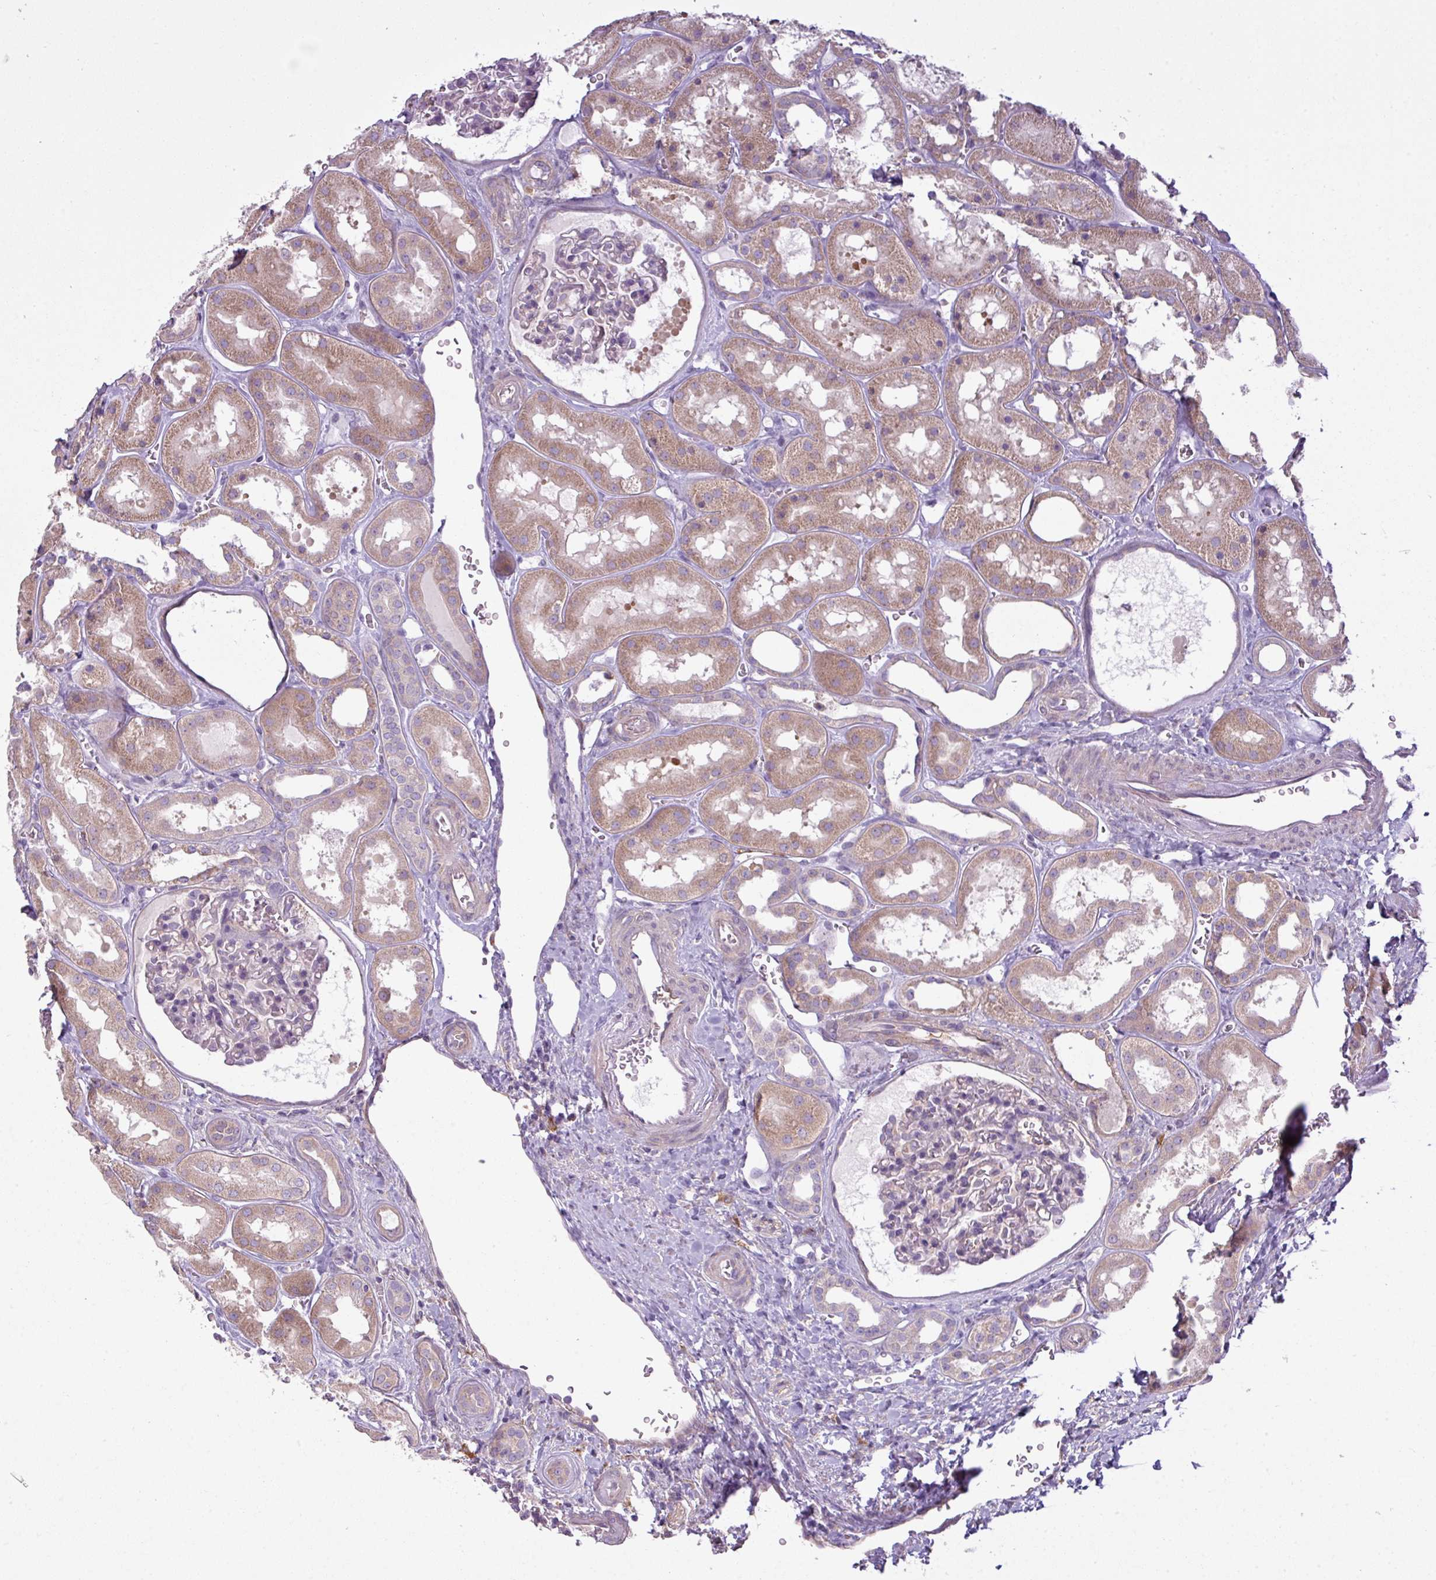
{"staining": {"intensity": "negative", "quantity": "none", "location": "none"}, "tissue": "kidney", "cell_type": "Cells in glomeruli", "image_type": "normal", "snomed": [{"axis": "morphology", "description": "Normal tissue, NOS"}, {"axis": "topography", "description": "Kidney"}], "caption": "Immunohistochemistry image of benign kidney stained for a protein (brown), which reveals no positivity in cells in glomeruli.", "gene": "CAMK2A", "patient": {"sex": "female", "age": 41}}